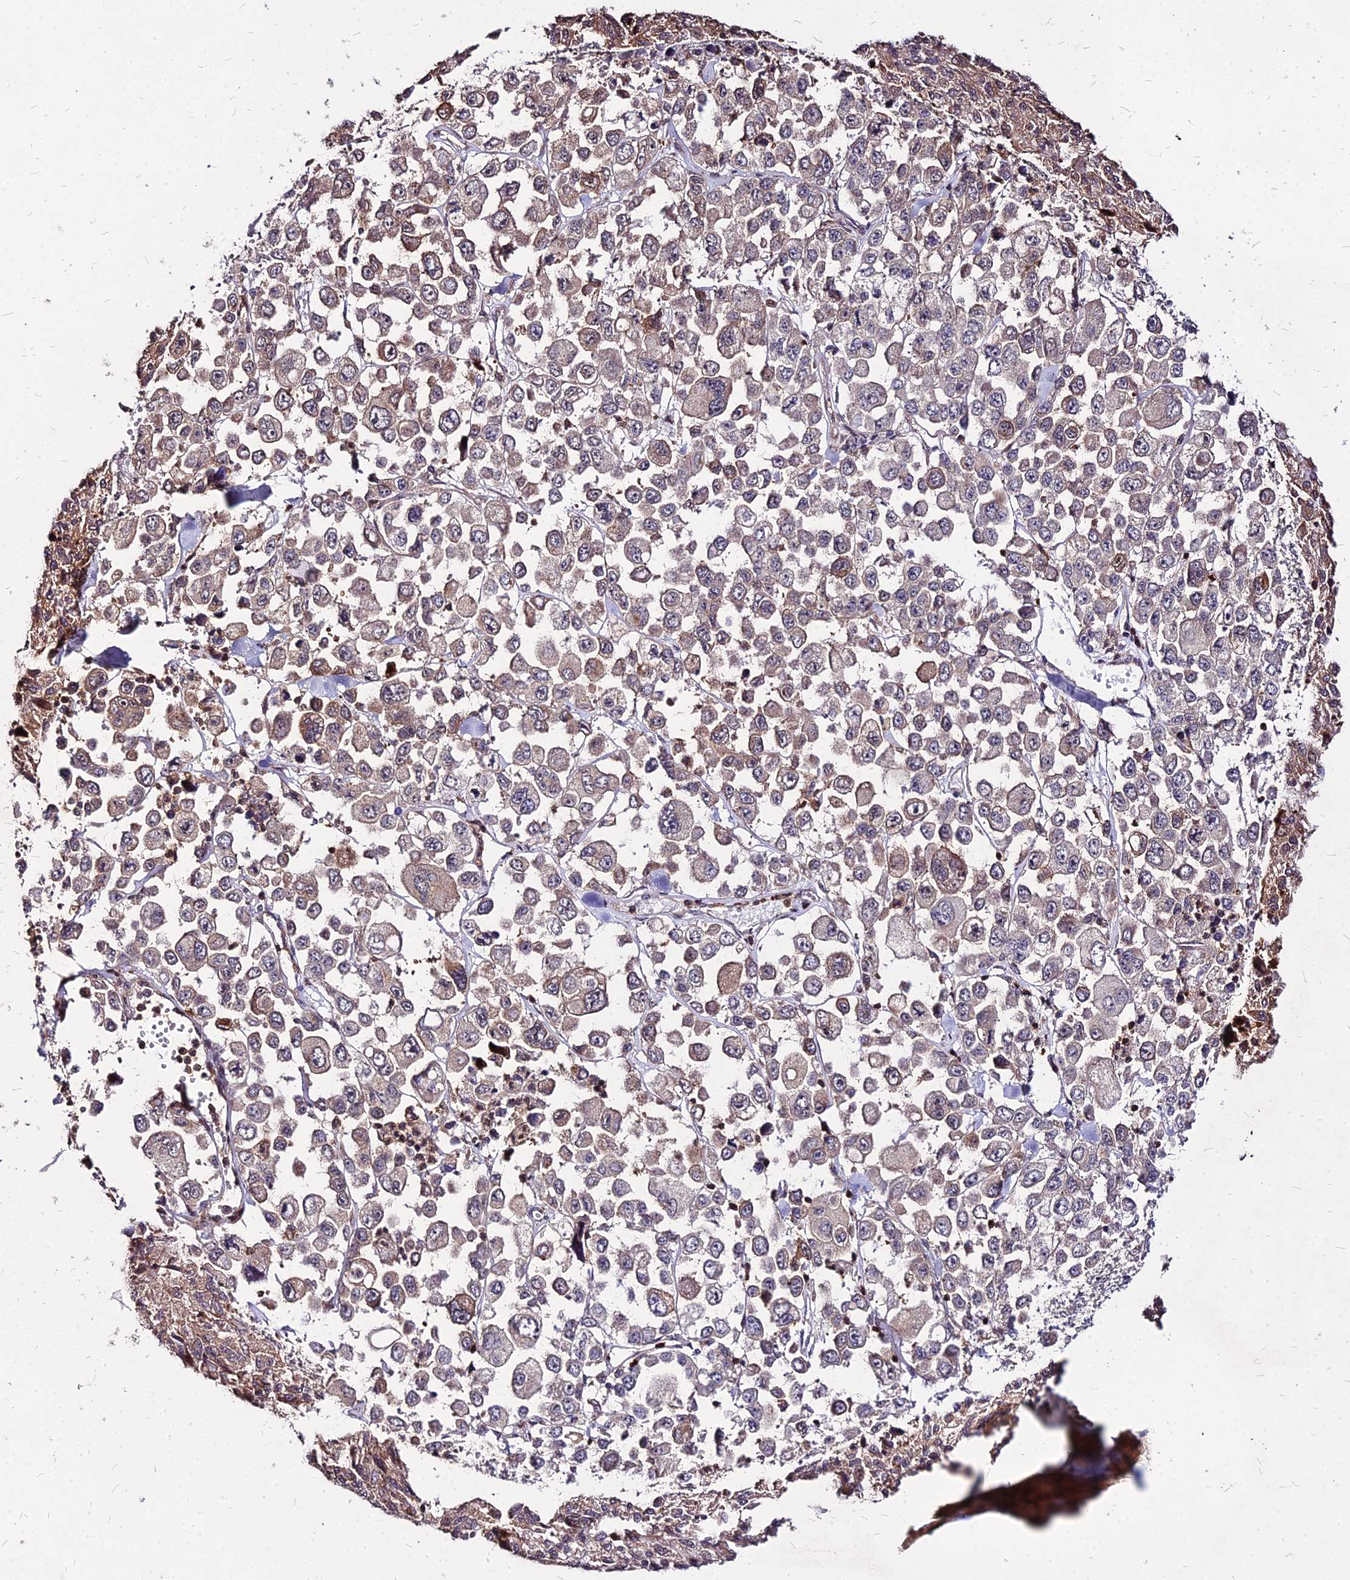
{"staining": {"intensity": "weak", "quantity": "<25%", "location": "cytoplasmic/membranous"}, "tissue": "melanoma", "cell_type": "Tumor cells", "image_type": "cancer", "snomed": [{"axis": "morphology", "description": "Malignant melanoma, Metastatic site"}, {"axis": "topography", "description": "Lymph node"}], "caption": "There is no significant positivity in tumor cells of melanoma.", "gene": "APBA3", "patient": {"sex": "female", "age": 54}}